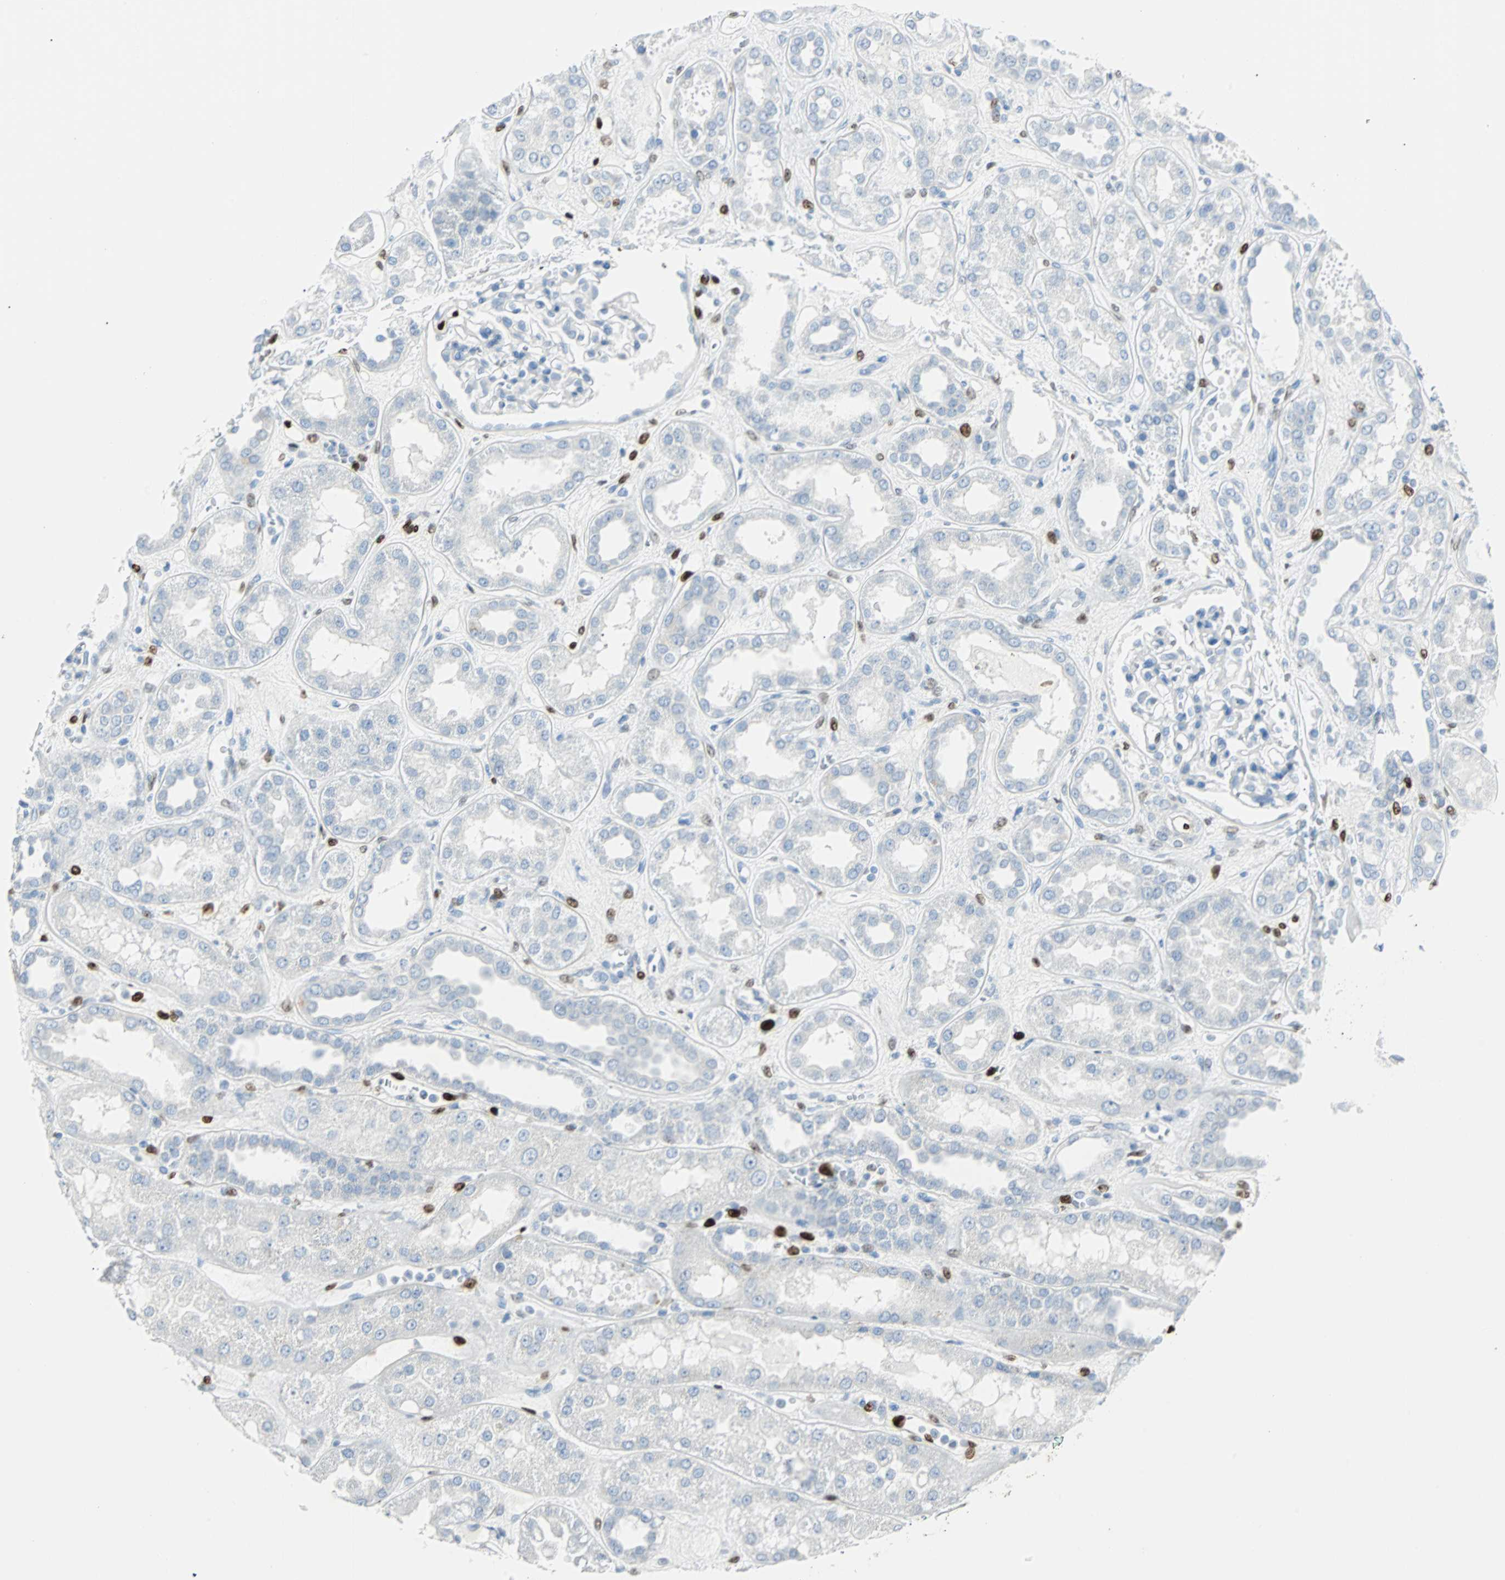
{"staining": {"intensity": "negative", "quantity": "none", "location": "none"}, "tissue": "kidney", "cell_type": "Cells in glomeruli", "image_type": "normal", "snomed": [{"axis": "morphology", "description": "Normal tissue, NOS"}, {"axis": "topography", "description": "Kidney"}], "caption": "Unremarkable kidney was stained to show a protein in brown. There is no significant expression in cells in glomeruli. (Brightfield microscopy of DAB (3,3'-diaminobenzidine) IHC at high magnification).", "gene": "IL33", "patient": {"sex": "male", "age": 59}}